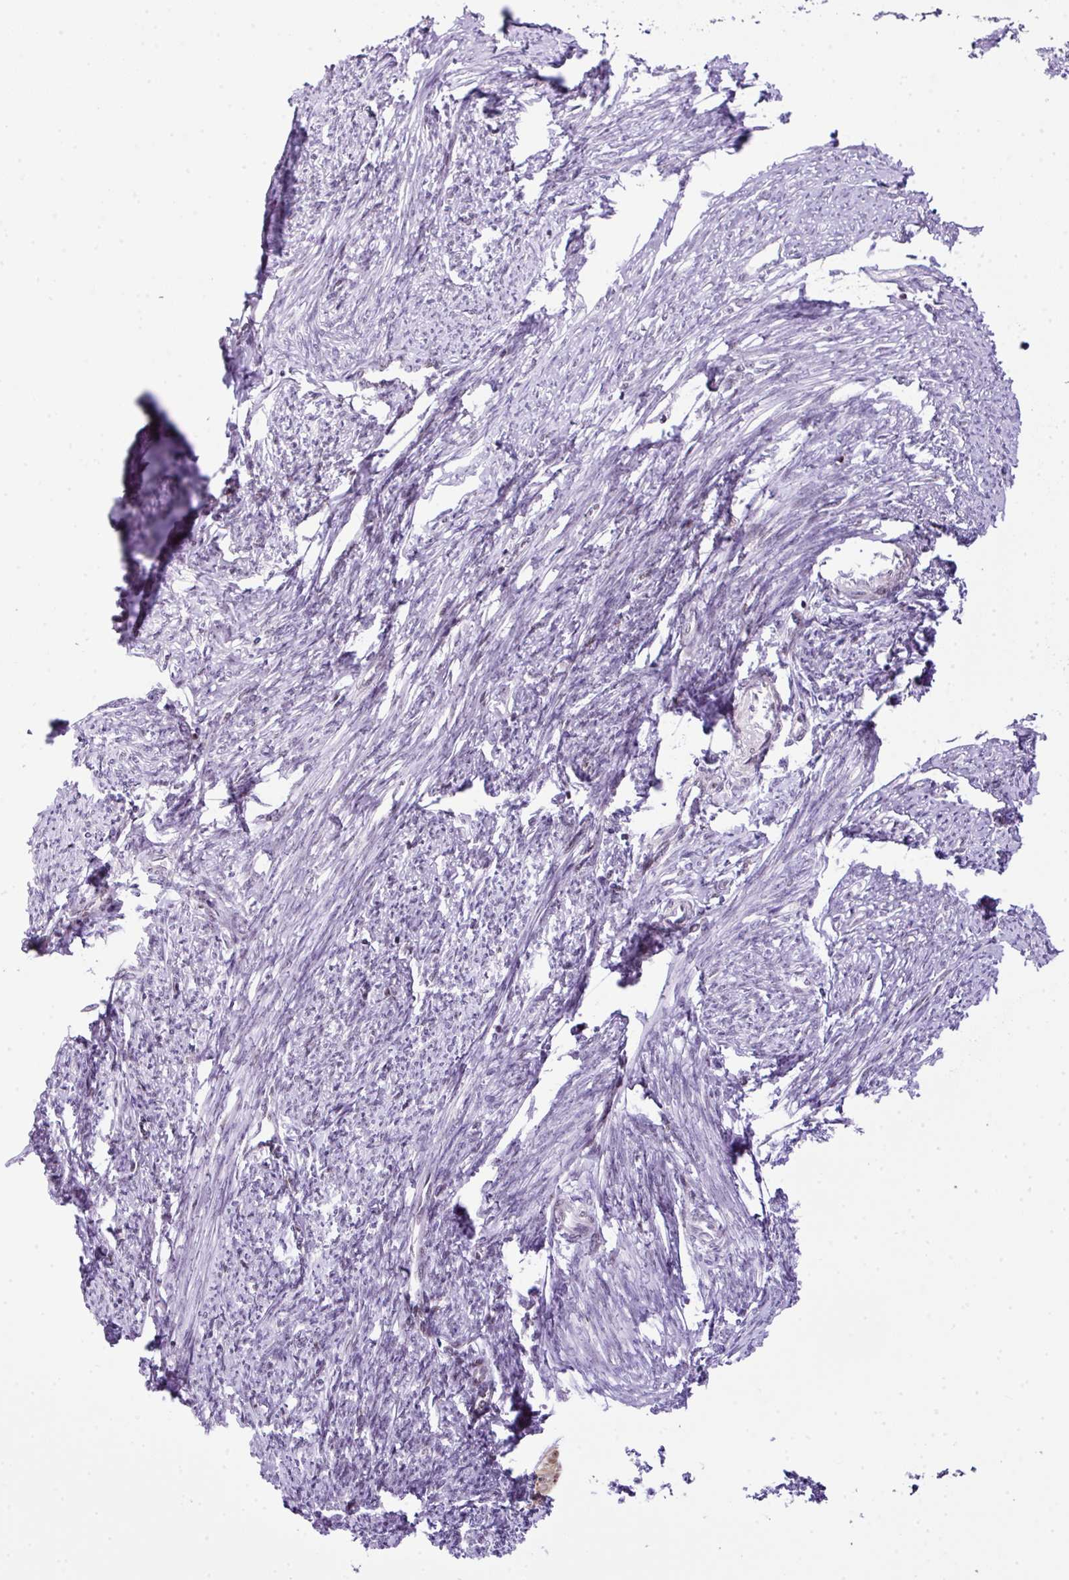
{"staining": {"intensity": "negative", "quantity": "none", "location": "none"}, "tissue": "smooth muscle", "cell_type": "Smooth muscle cells", "image_type": "normal", "snomed": [{"axis": "morphology", "description": "Normal tissue, NOS"}, {"axis": "topography", "description": "Smooth muscle"}, {"axis": "topography", "description": "Uterus"}], "caption": "Smooth muscle cells show no significant protein staining in unremarkable smooth muscle. (DAB IHC, high magnification).", "gene": "CCDC137", "patient": {"sex": "female", "age": 59}}